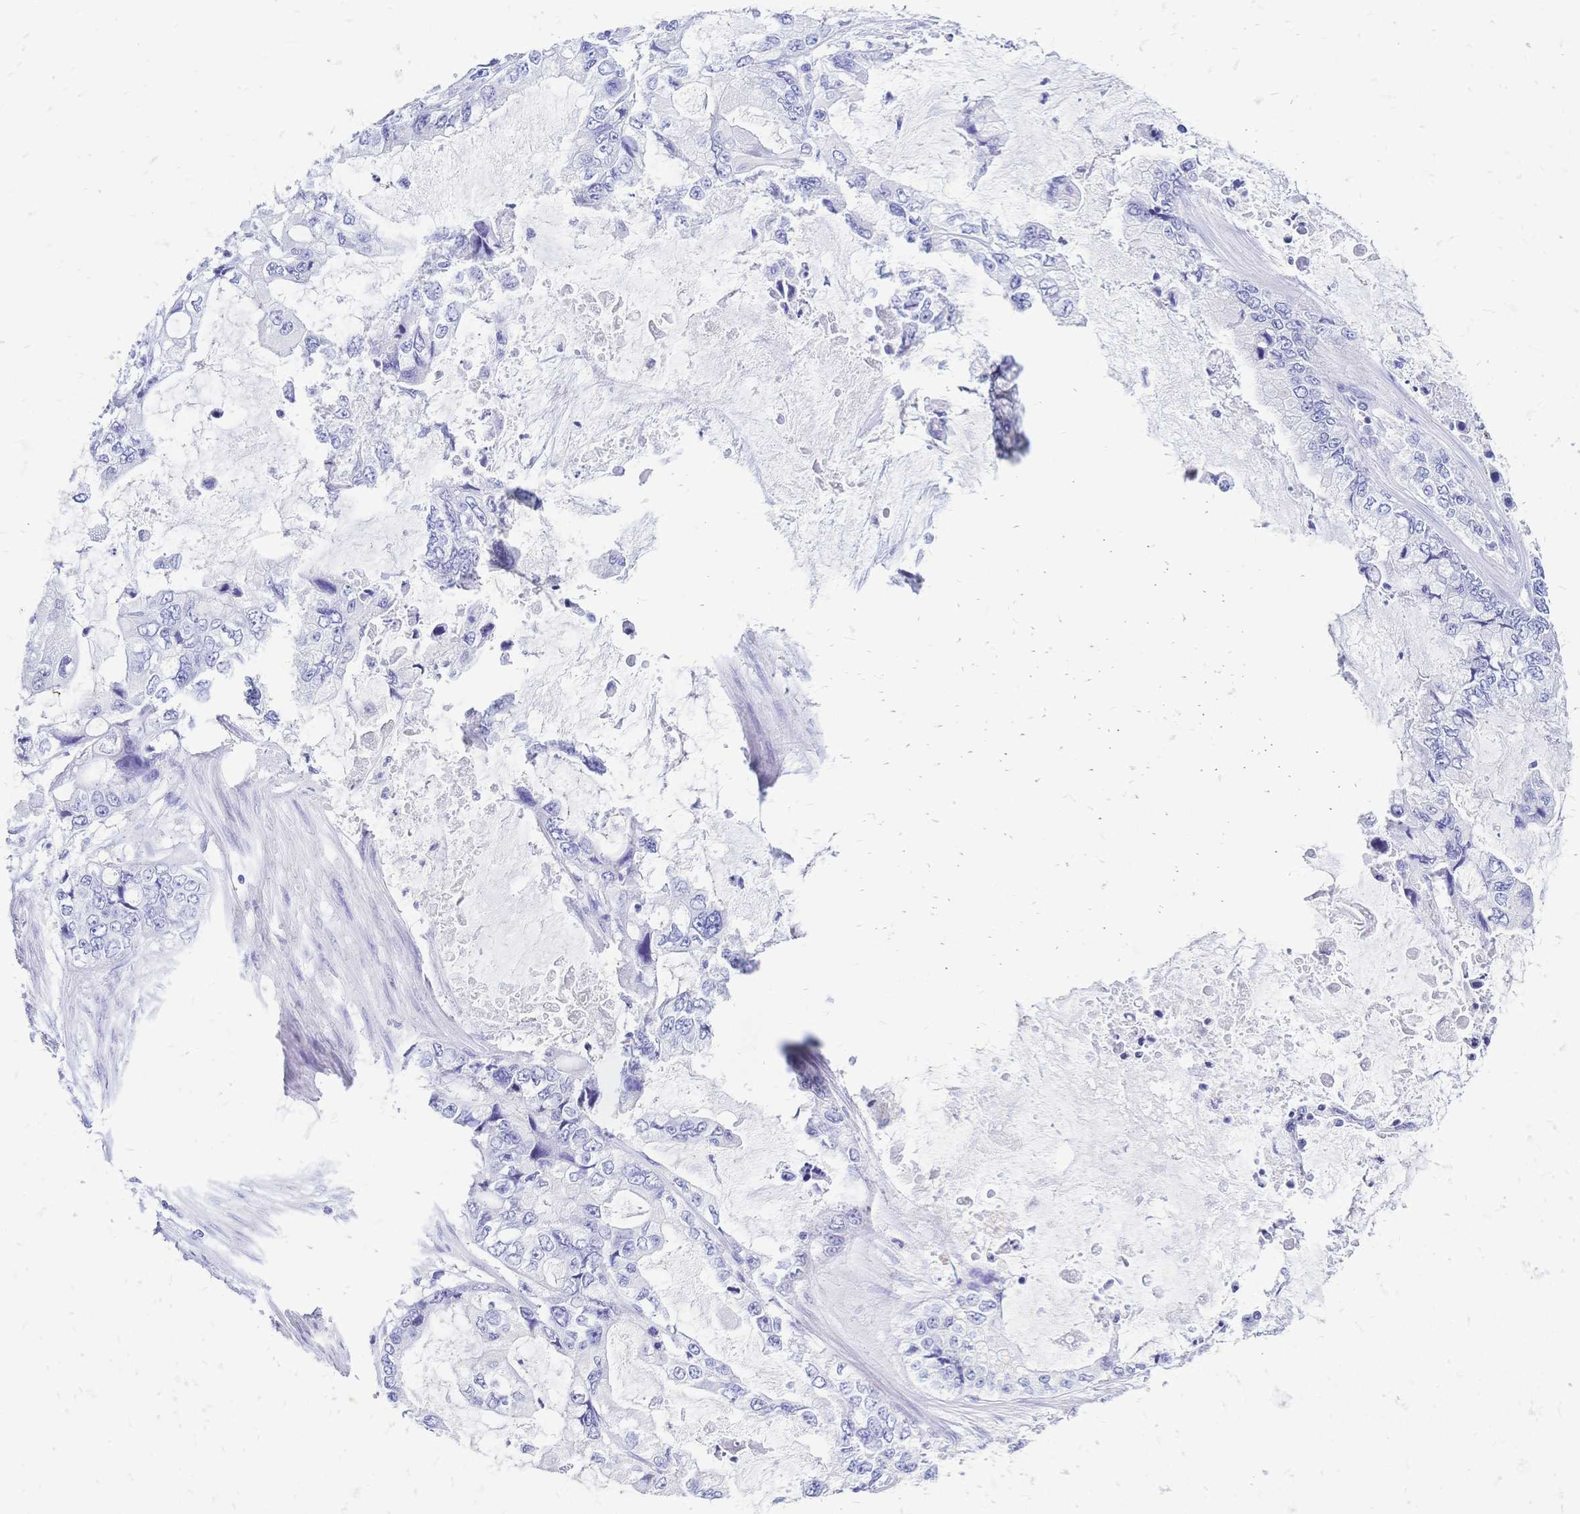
{"staining": {"intensity": "negative", "quantity": "none", "location": "none"}, "tissue": "stomach cancer", "cell_type": "Tumor cells", "image_type": "cancer", "snomed": [{"axis": "morphology", "description": "Adenocarcinoma, NOS"}, {"axis": "topography", "description": "Pancreas"}, {"axis": "topography", "description": "Stomach, upper"}, {"axis": "topography", "description": "Stomach"}], "caption": "Immunohistochemistry image of neoplastic tissue: human adenocarcinoma (stomach) stained with DAB demonstrates no significant protein expression in tumor cells.", "gene": "FA2H", "patient": {"sex": "male", "age": 77}}